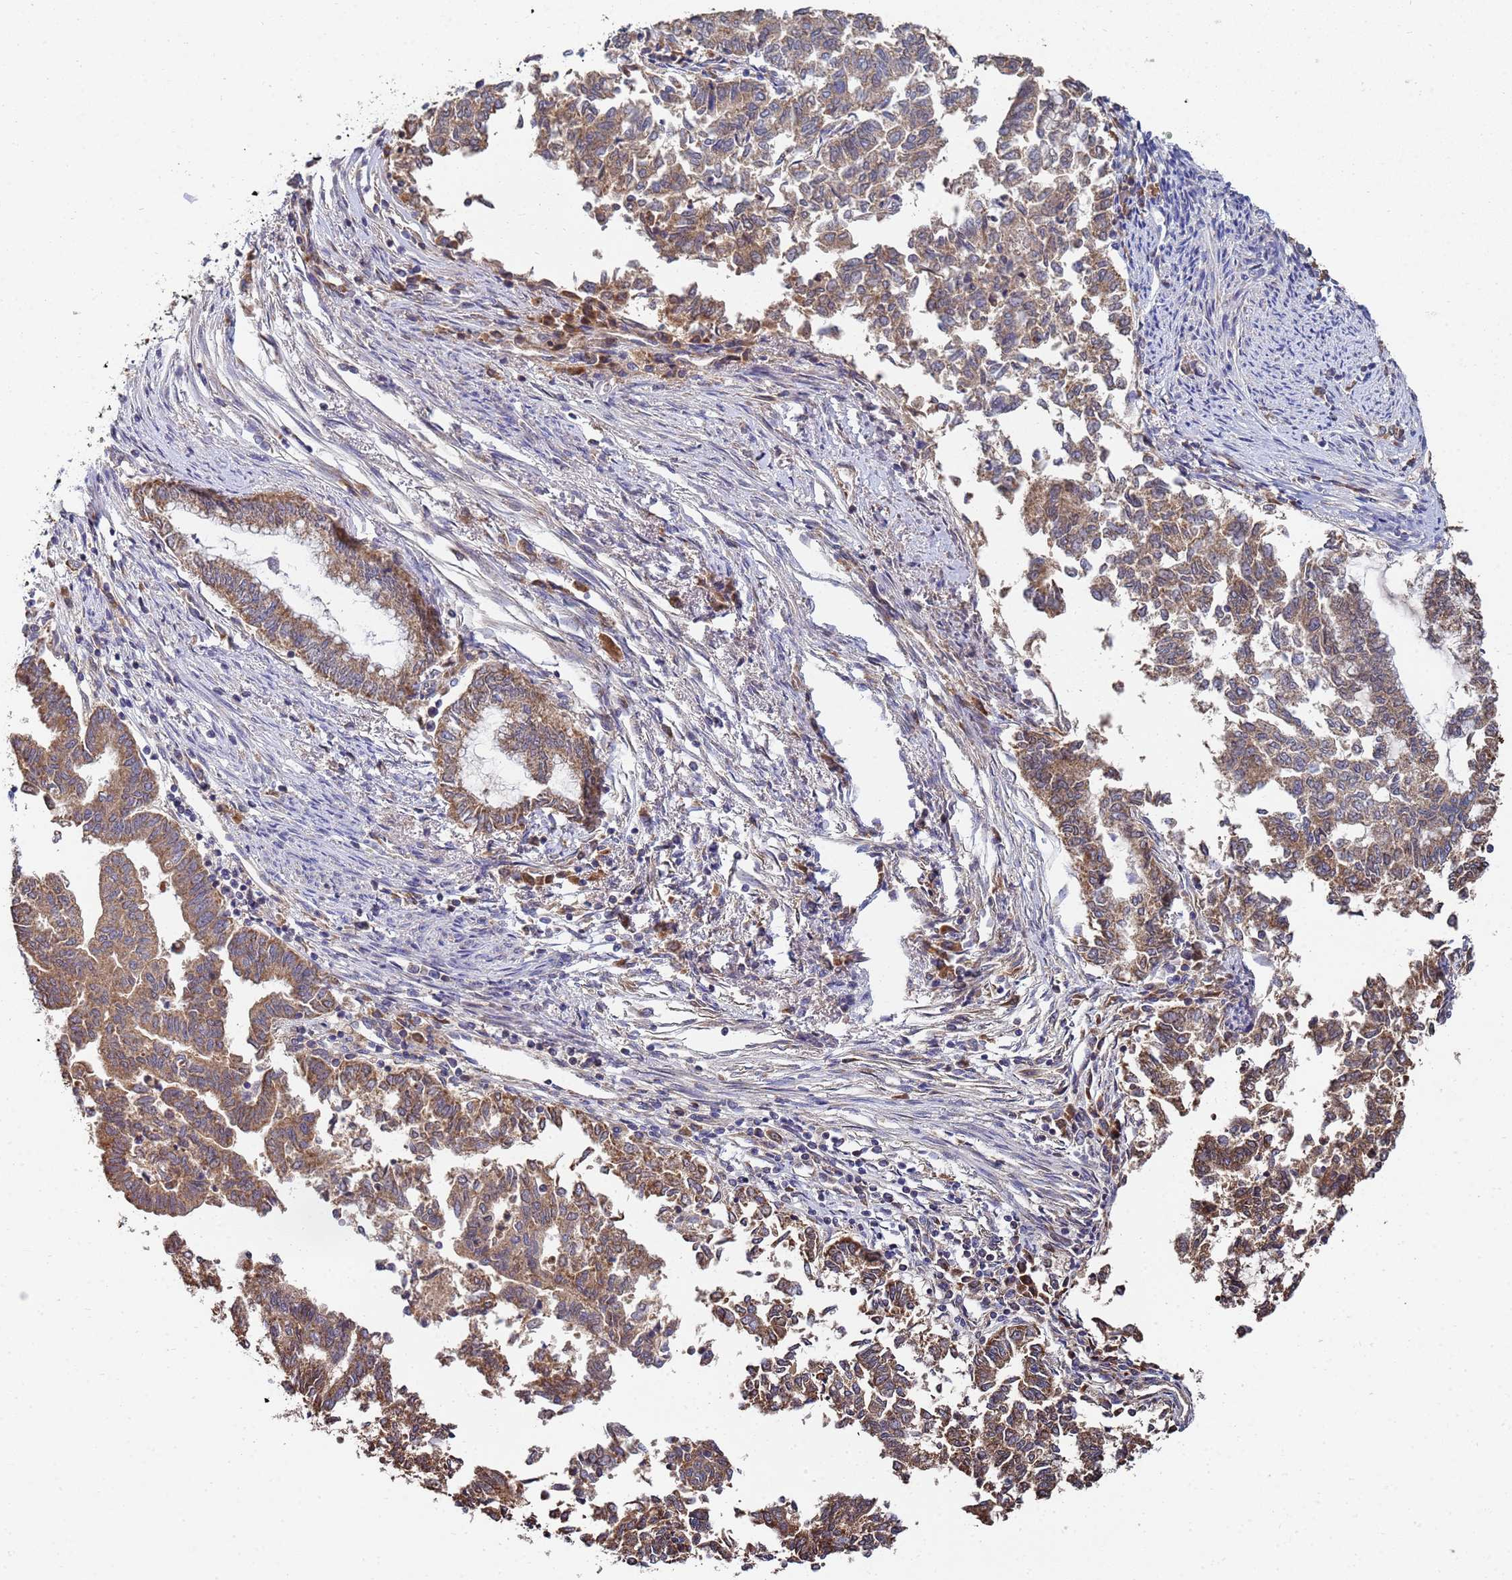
{"staining": {"intensity": "moderate", "quantity": "25%-75%", "location": "cytoplasmic/membranous"}, "tissue": "endometrial cancer", "cell_type": "Tumor cells", "image_type": "cancer", "snomed": [{"axis": "morphology", "description": "Adenocarcinoma, NOS"}, {"axis": "topography", "description": "Endometrium"}], "caption": "Endometrial adenocarcinoma was stained to show a protein in brown. There is medium levels of moderate cytoplasmic/membranous staining in approximately 25%-75% of tumor cells.", "gene": "C5orf34", "patient": {"sex": "female", "age": 79}}